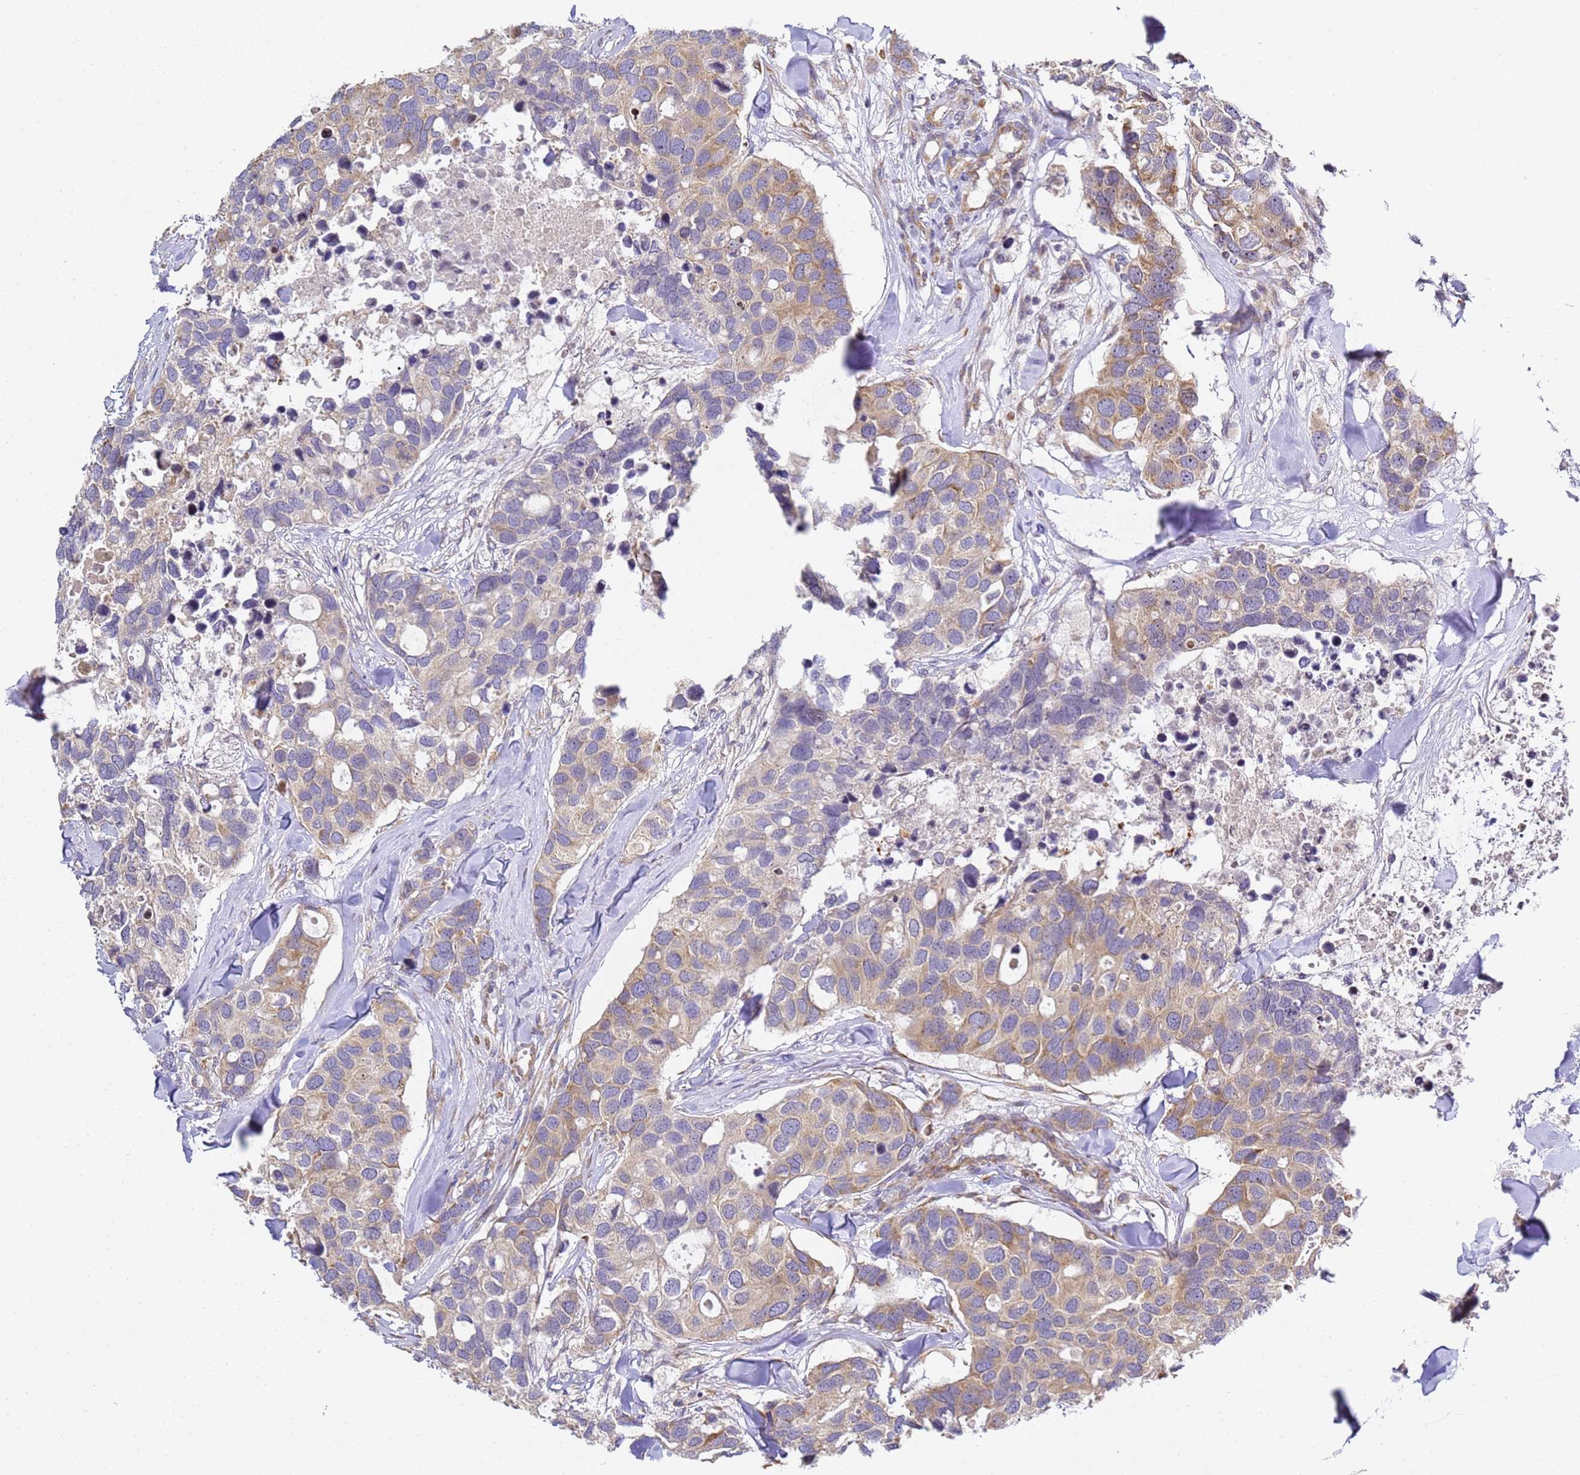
{"staining": {"intensity": "moderate", "quantity": "25%-75%", "location": "cytoplasmic/membranous"}, "tissue": "breast cancer", "cell_type": "Tumor cells", "image_type": "cancer", "snomed": [{"axis": "morphology", "description": "Duct carcinoma"}, {"axis": "topography", "description": "Breast"}], "caption": "Immunohistochemistry (IHC) of human breast intraductal carcinoma reveals medium levels of moderate cytoplasmic/membranous staining in approximately 25%-75% of tumor cells. (DAB (3,3'-diaminobenzidine) = brown stain, brightfield microscopy at high magnification).", "gene": "RPL13A", "patient": {"sex": "female", "age": 83}}